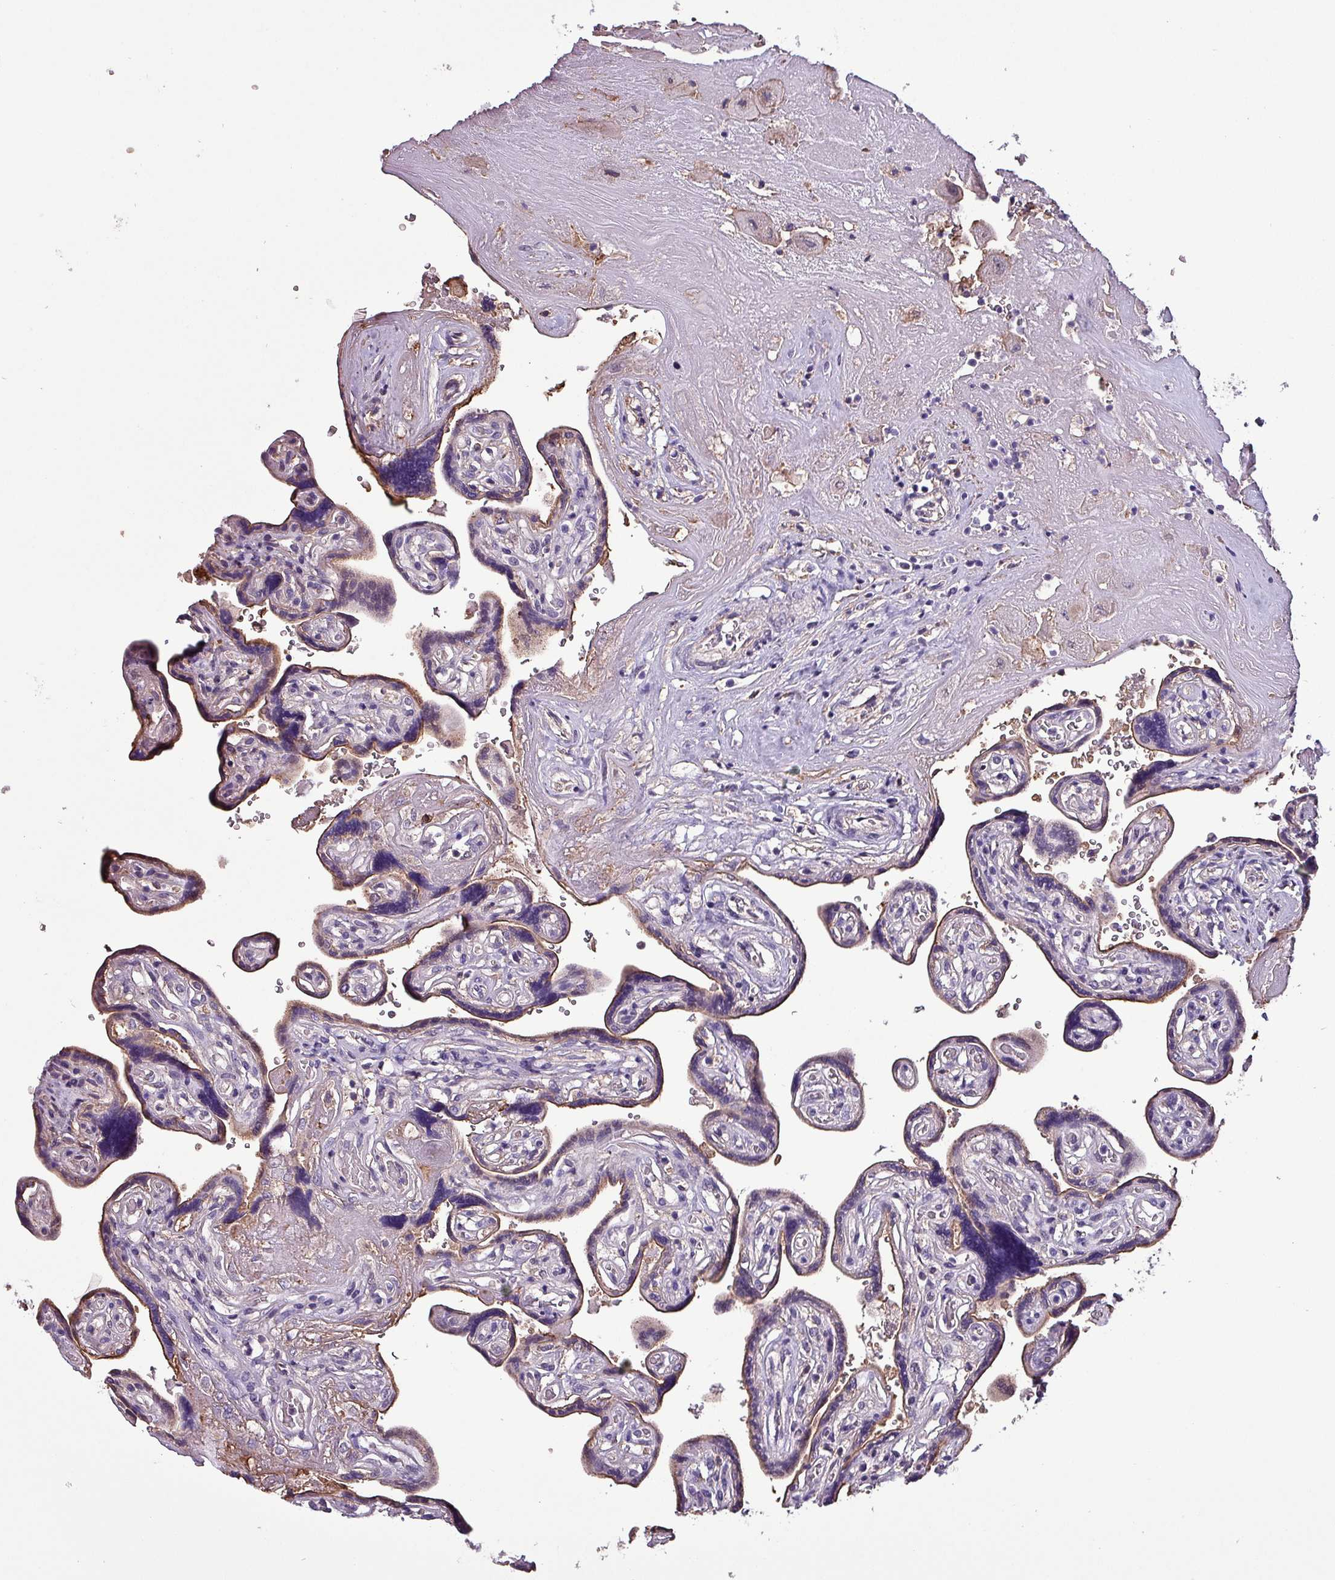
{"staining": {"intensity": "moderate", "quantity": "25%-75%", "location": "cytoplasmic/membranous"}, "tissue": "placenta", "cell_type": "Trophoblastic cells", "image_type": "normal", "snomed": [{"axis": "morphology", "description": "Normal tissue, NOS"}, {"axis": "topography", "description": "Placenta"}], "caption": "IHC (DAB (3,3'-diaminobenzidine)) staining of normal placenta reveals moderate cytoplasmic/membranous protein expression in approximately 25%-75% of trophoblastic cells. The staining is performed using DAB brown chromogen to label protein expression. The nuclei are counter-stained blue using hematoxylin.", "gene": "HTRA4", "patient": {"sex": "female", "age": 32}}